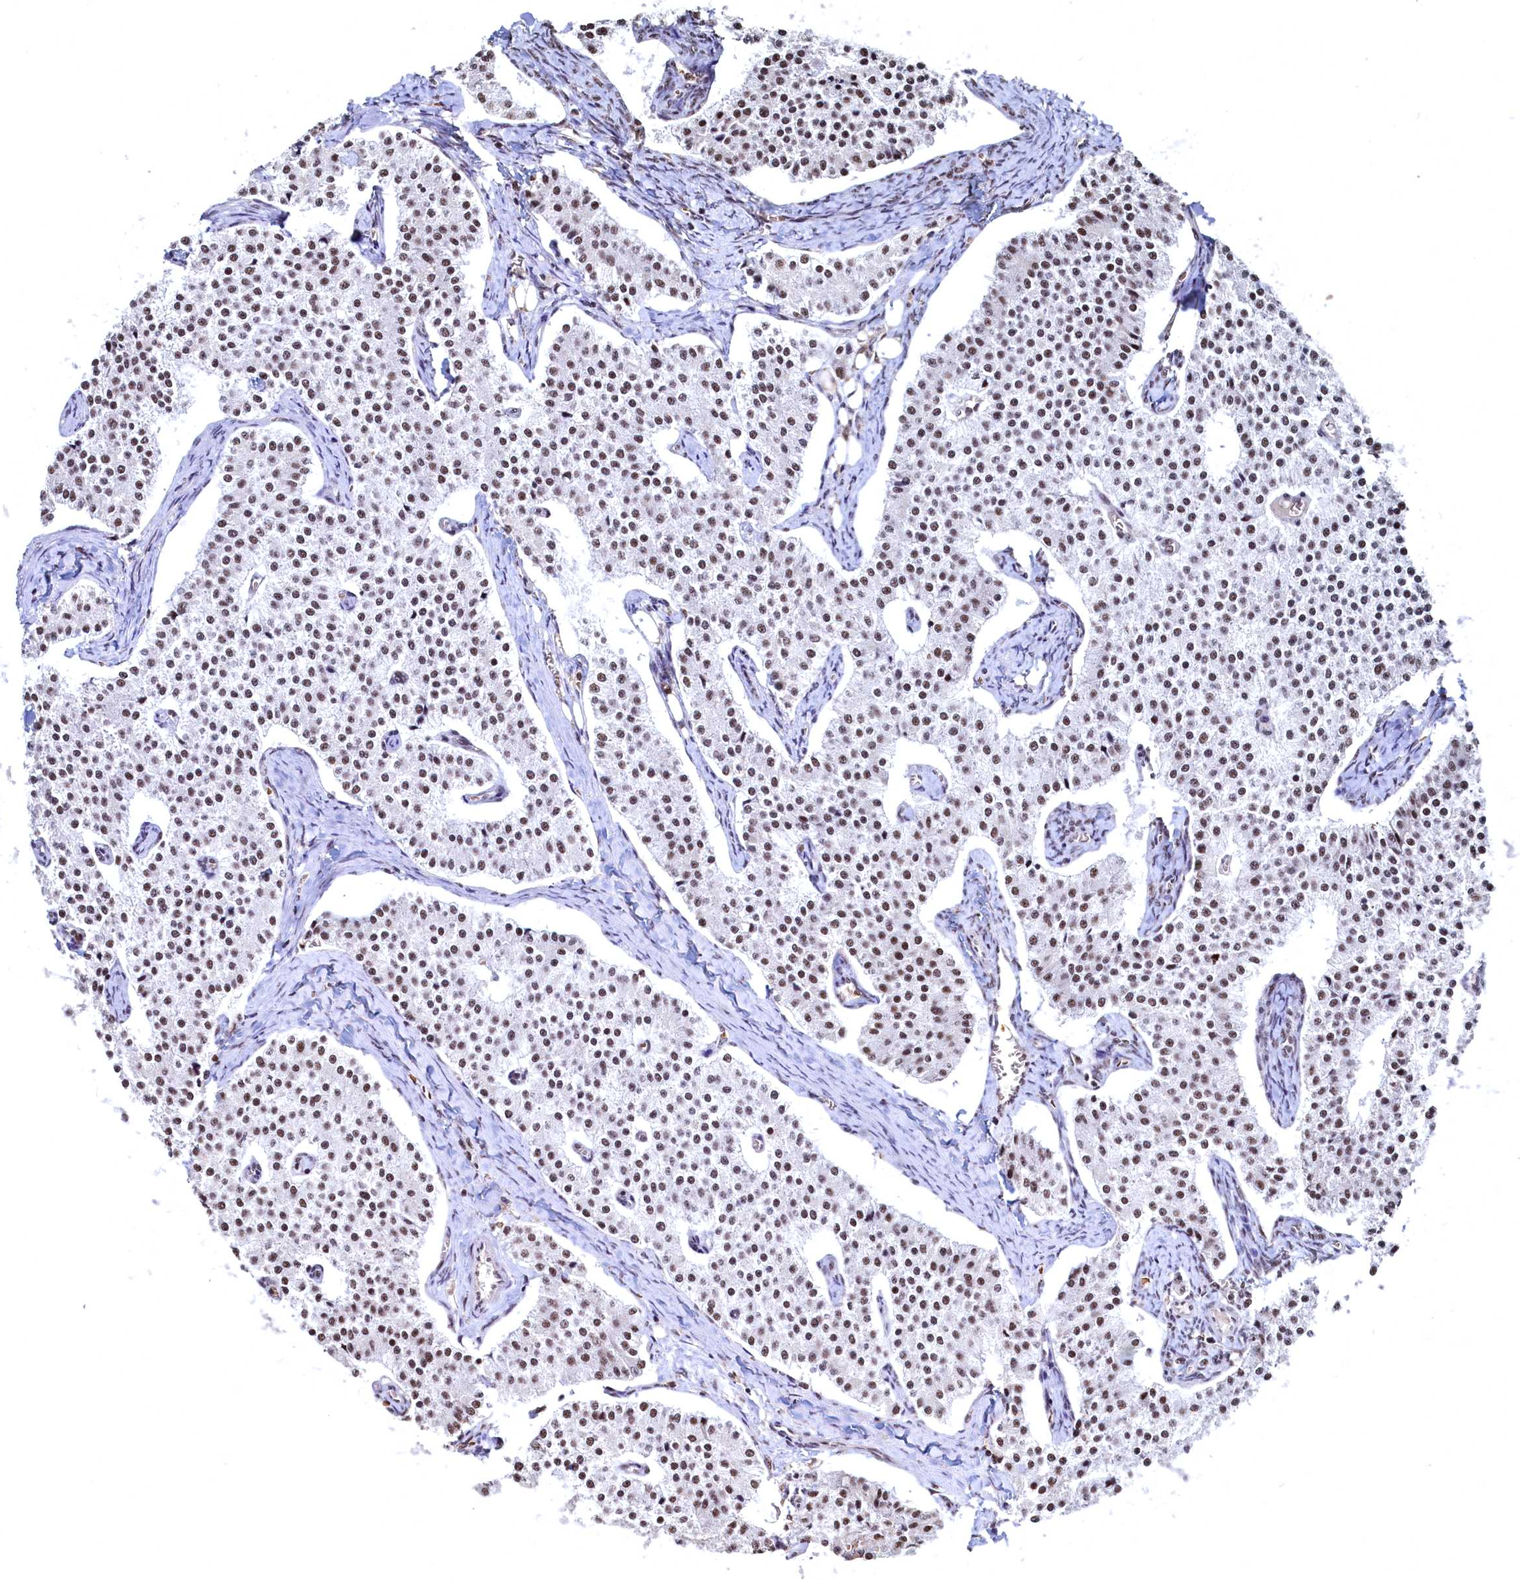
{"staining": {"intensity": "moderate", "quantity": "25%-75%", "location": "nuclear"}, "tissue": "carcinoid", "cell_type": "Tumor cells", "image_type": "cancer", "snomed": [{"axis": "morphology", "description": "Carcinoid, malignant, NOS"}, {"axis": "topography", "description": "Colon"}], "caption": "Immunohistochemical staining of human carcinoid reveals medium levels of moderate nuclear expression in about 25%-75% of tumor cells. The staining was performed using DAB (3,3'-diaminobenzidine) to visualize the protein expression in brown, while the nuclei were stained in blue with hematoxylin (Magnification: 20x).", "gene": "RSRC2", "patient": {"sex": "female", "age": 52}}